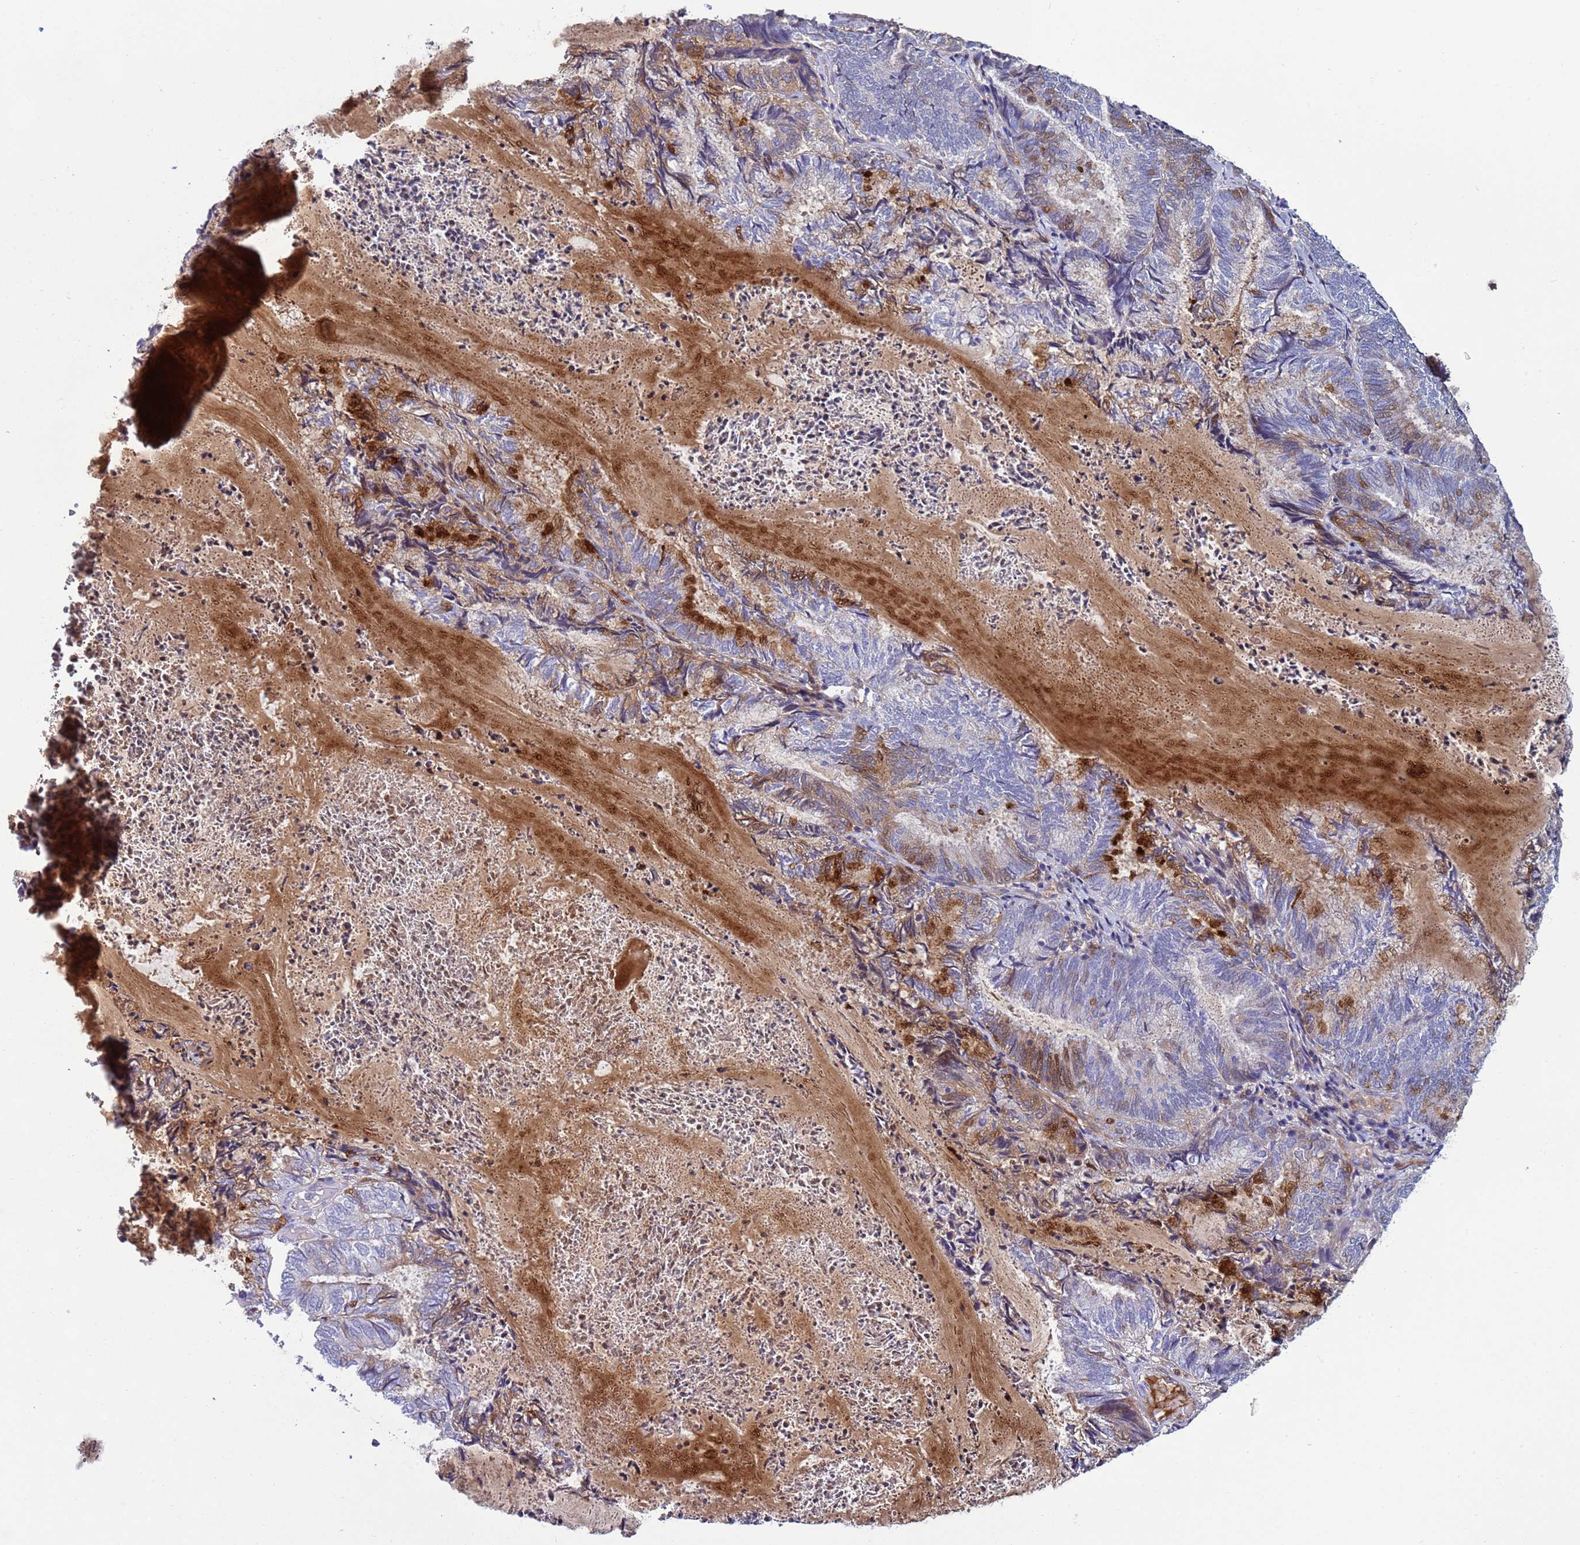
{"staining": {"intensity": "strong", "quantity": "<25%", "location": "cytoplasmic/membranous"}, "tissue": "endometrial cancer", "cell_type": "Tumor cells", "image_type": "cancer", "snomed": [{"axis": "morphology", "description": "Adenocarcinoma, NOS"}, {"axis": "topography", "description": "Endometrium"}], "caption": "An IHC image of tumor tissue is shown. Protein staining in brown highlights strong cytoplasmic/membranous positivity in endometrial cancer within tumor cells.", "gene": "TRIM51", "patient": {"sex": "female", "age": 80}}